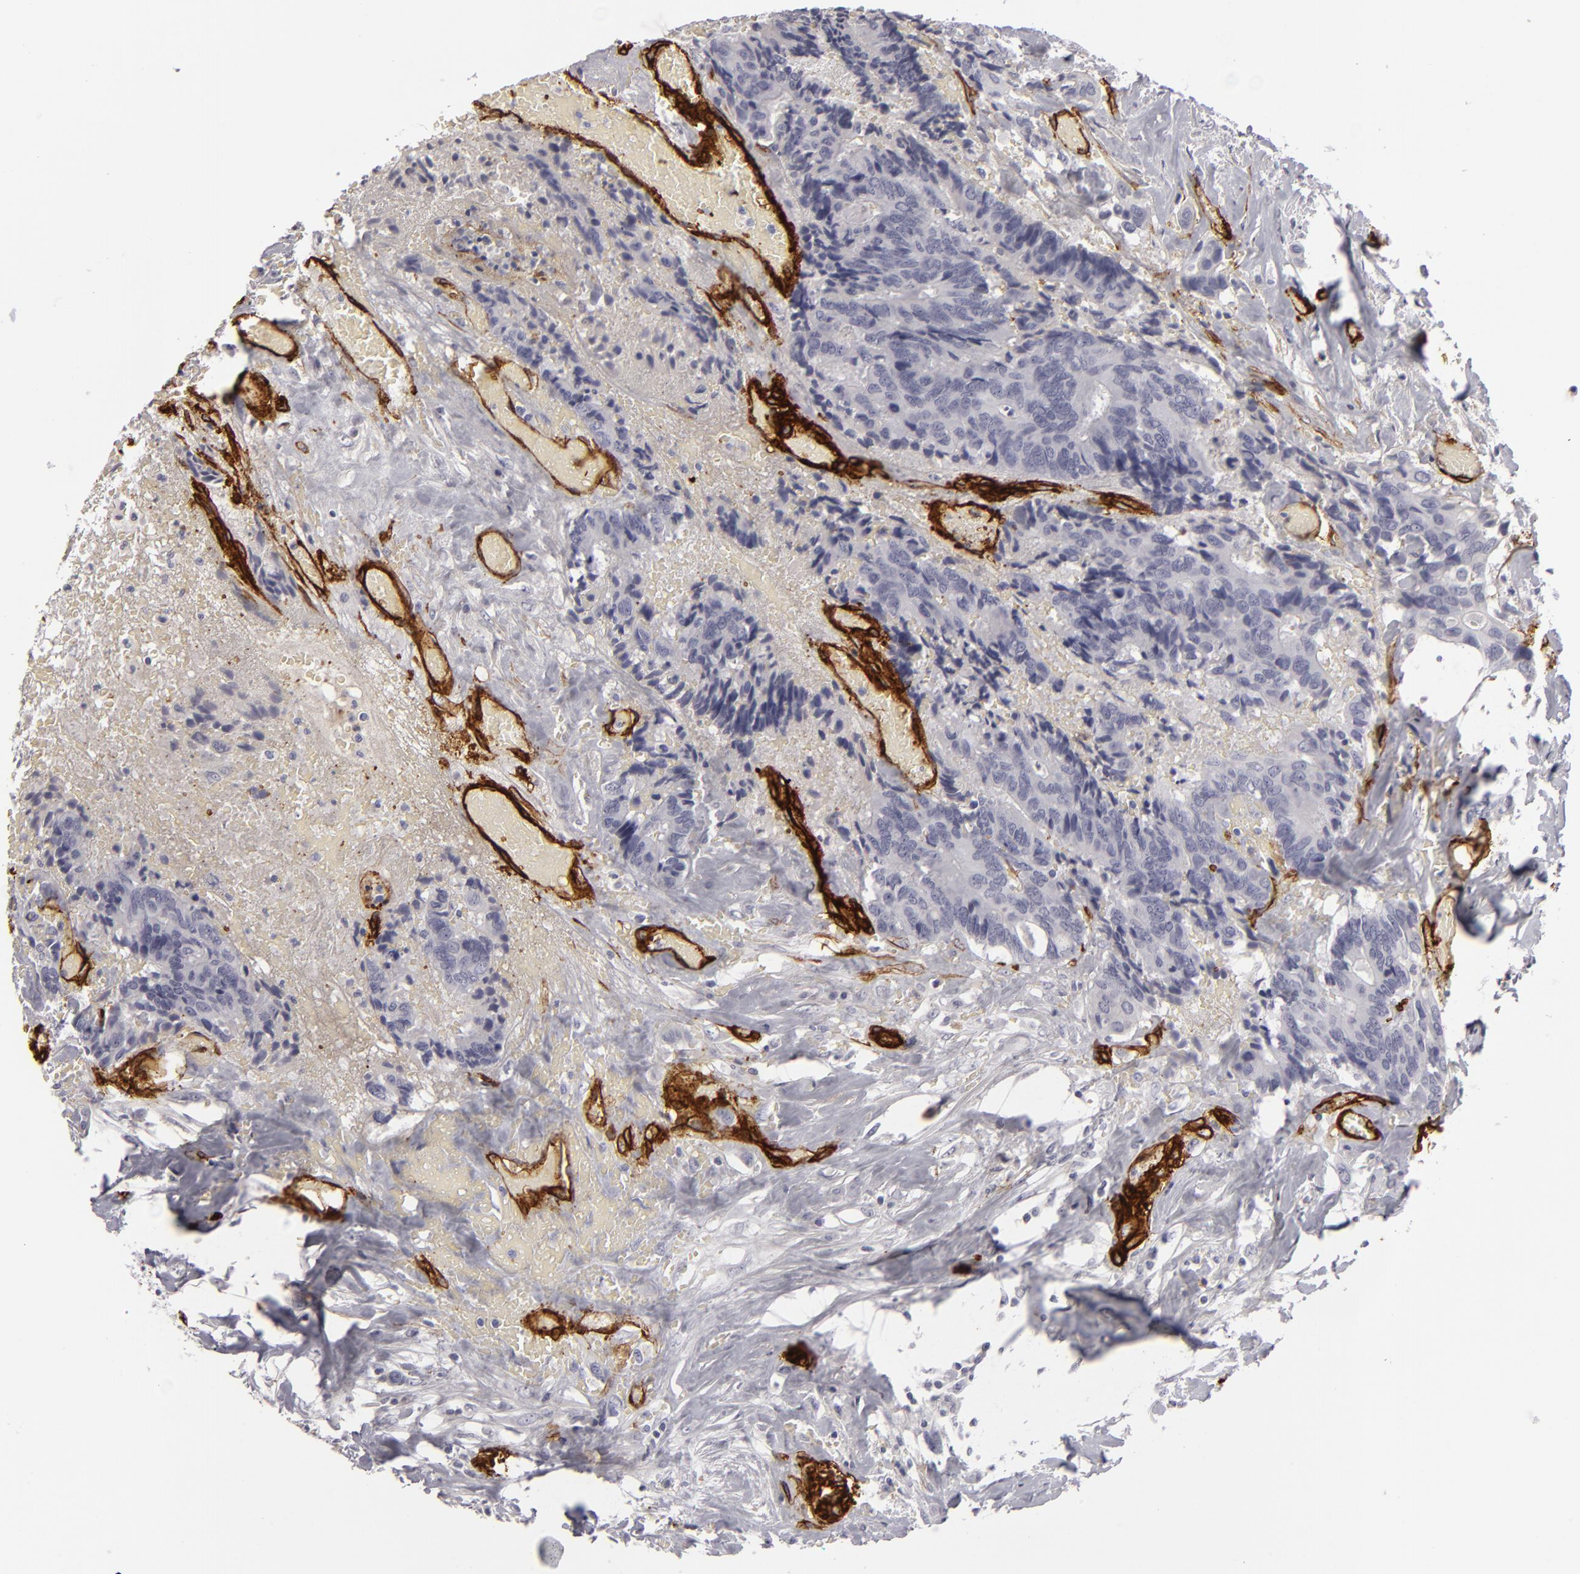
{"staining": {"intensity": "negative", "quantity": "none", "location": "none"}, "tissue": "colorectal cancer", "cell_type": "Tumor cells", "image_type": "cancer", "snomed": [{"axis": "morphology", "description": "Adenocarcinoma, NOS"}, {"axis": "topography", "description": "Rectum"}], "caption": "High magnification brightfield microscopy of colorectal adenocarcinoma stained with DAB (brown) and counterstained with hematoxylin (blue): tumor cells show no significant expression.", "gene": "MCAM", "patient": {"sex": "male", "age": 55}}